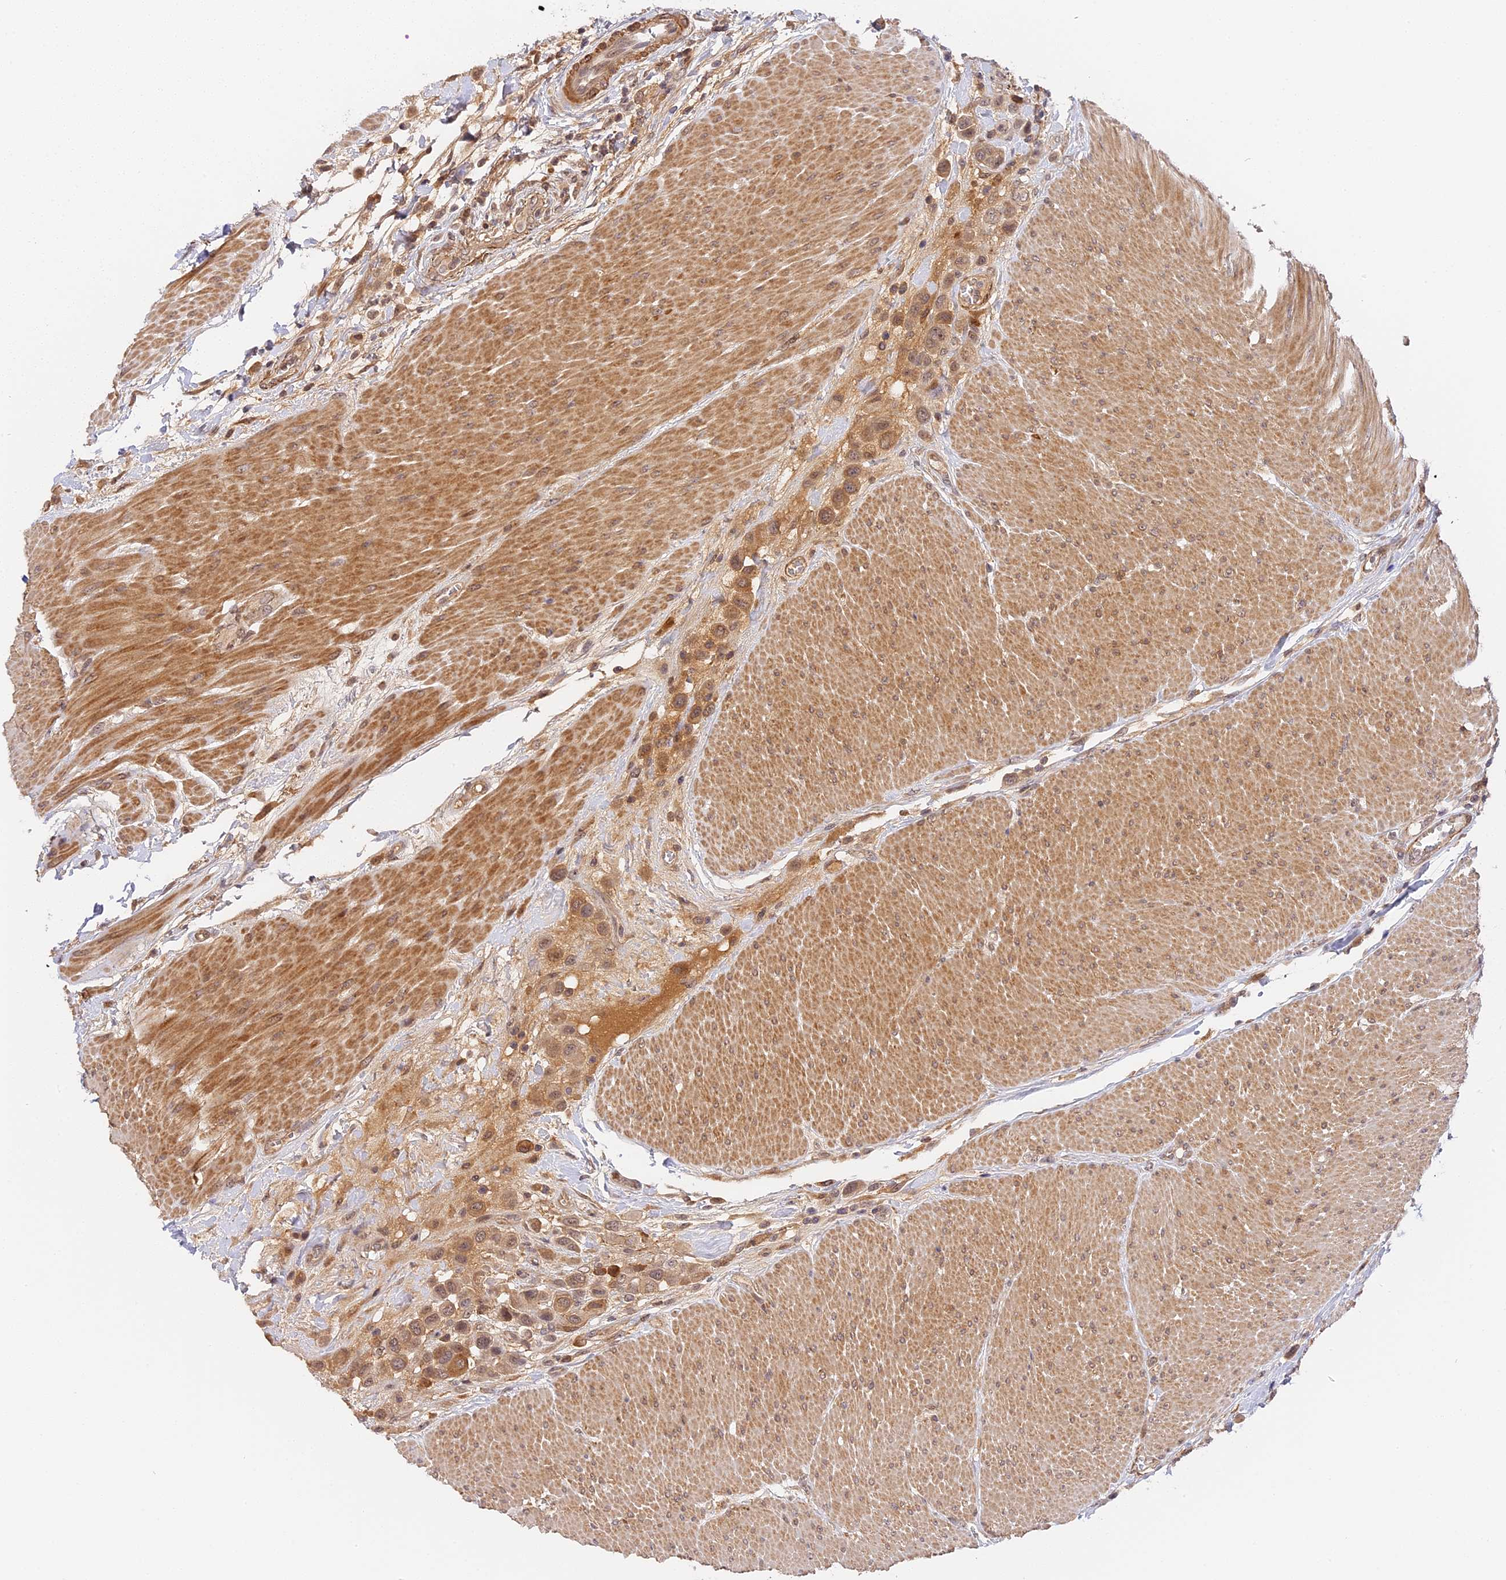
{"staining": {"intensity": "weak", "quantity": ">75%", "location": "cytoplasmic/membranous"}, "tissue": "urothelial cancer", "cell_type": "Tumor cells", "image_type": "cancer", "snomed": [{"axis": "morphology", "description": "Urothelial carcinoma, High grade"}, {"axis": "topography", "description": "Urinary bladder"}], "caption": "Immunohistochemical staining of urothelial cancer displays low levels of weak cytoplasmic/membranous protein staining in approximately >75% of tumor cells.", "gene": "IMPACT", "patient": {"sex": "male", "age": 50}}